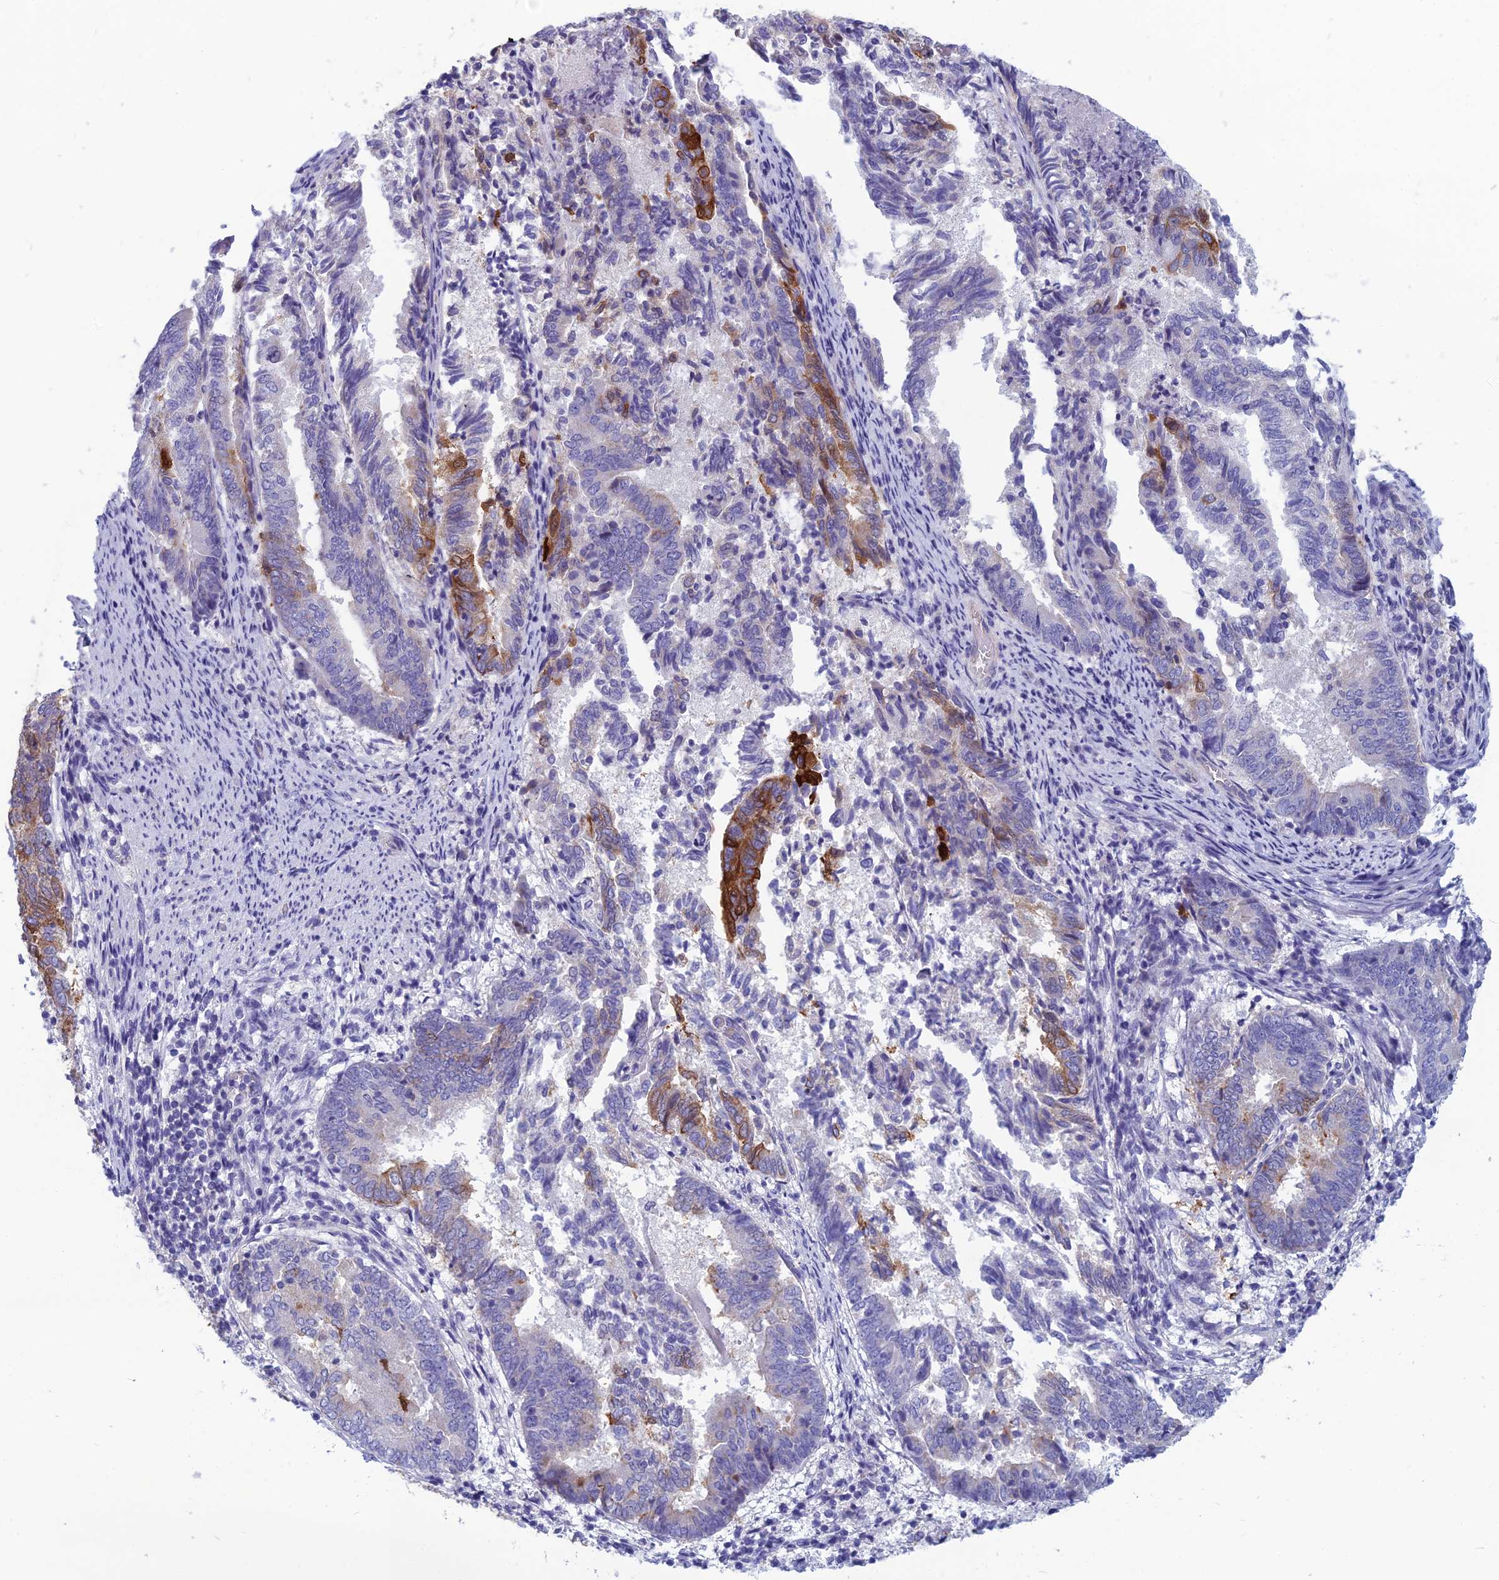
{"staining": {"intensity": "strong", "quantity": "<25%", "location": "cytoplasmic/membranous"}, "tissue": "endometrial cancer", "cell_type": "Tumor cells", "image_type": "cancer", "snomed": [{"axis": "morphology", "description": "Adenocarcinoma, NOS"}, {"axis": "topography", "description": "Endometrium"}], "caption": "Immunohistochemical staining of human endometrial adenocarcinoma demonstrates medium levels of strong cytoplasmic/membranous expression in about <25% of tumor cells.", "gene": "RBM41", "patient": {"sex": "female", "age": 80}}